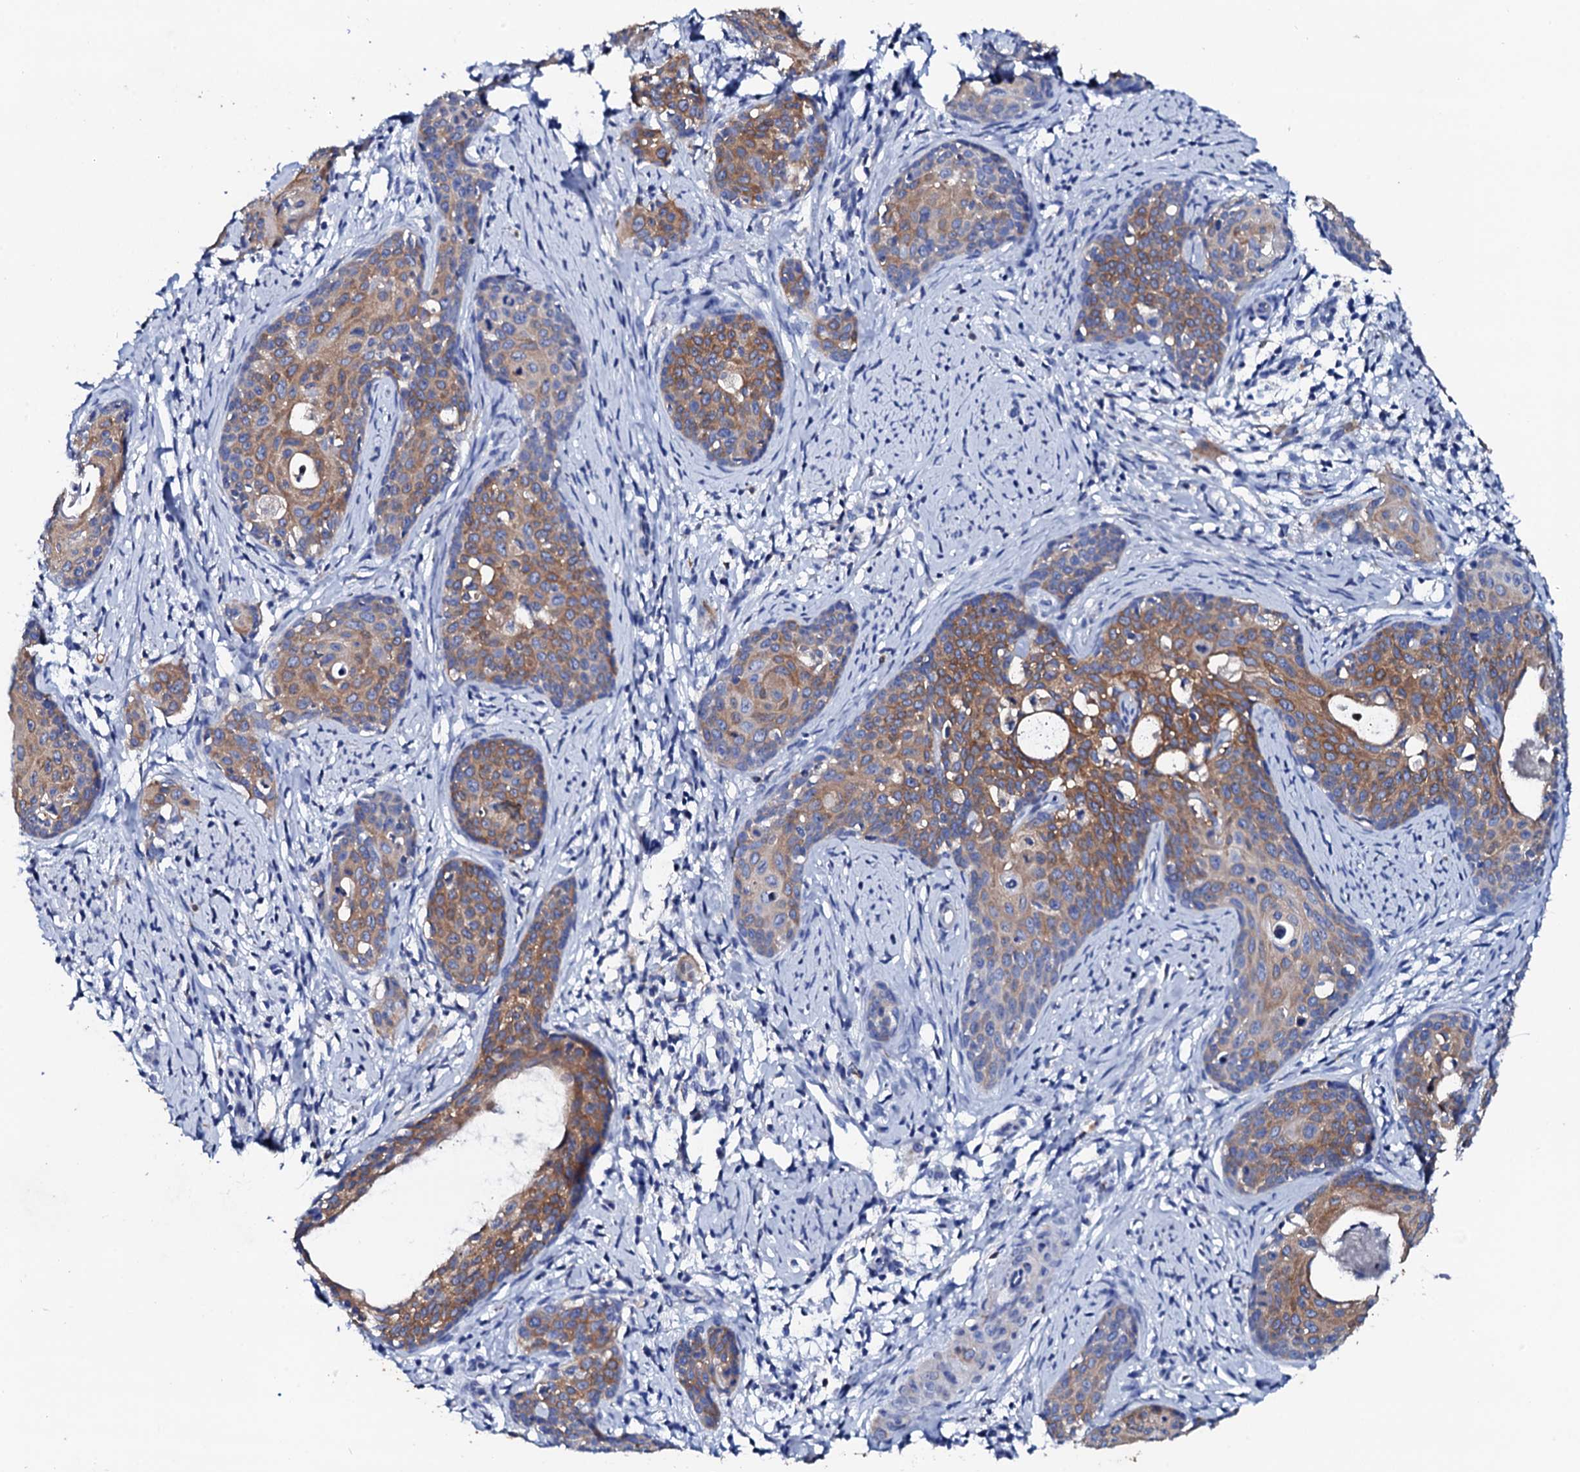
{"staining": {"intensity": "moderate", "quantity": ">75%", "location": "cytoplasmic/membranous"}, "tissue": "cervical cancer", "cell_type": "Tumor cells", "image_type": "cancer", "snomed": [{"axis": "morphology", "description": "Squamous cell carcinoma, NOS"}, {"axis": "topography", "description": "Cervix"}], "caption": "Cervical cancer stained with immunohistochemistry (IHC) demonstrates moderate cytoplasmic/membranous positivity in about >75% of tumor cells. (DAB (3,3'-diaminobenzidine) IHC with brightfield microscopy, high magnification).", "gene": "GLB1L3", "patient": {"sex": "female", "age": 52}}